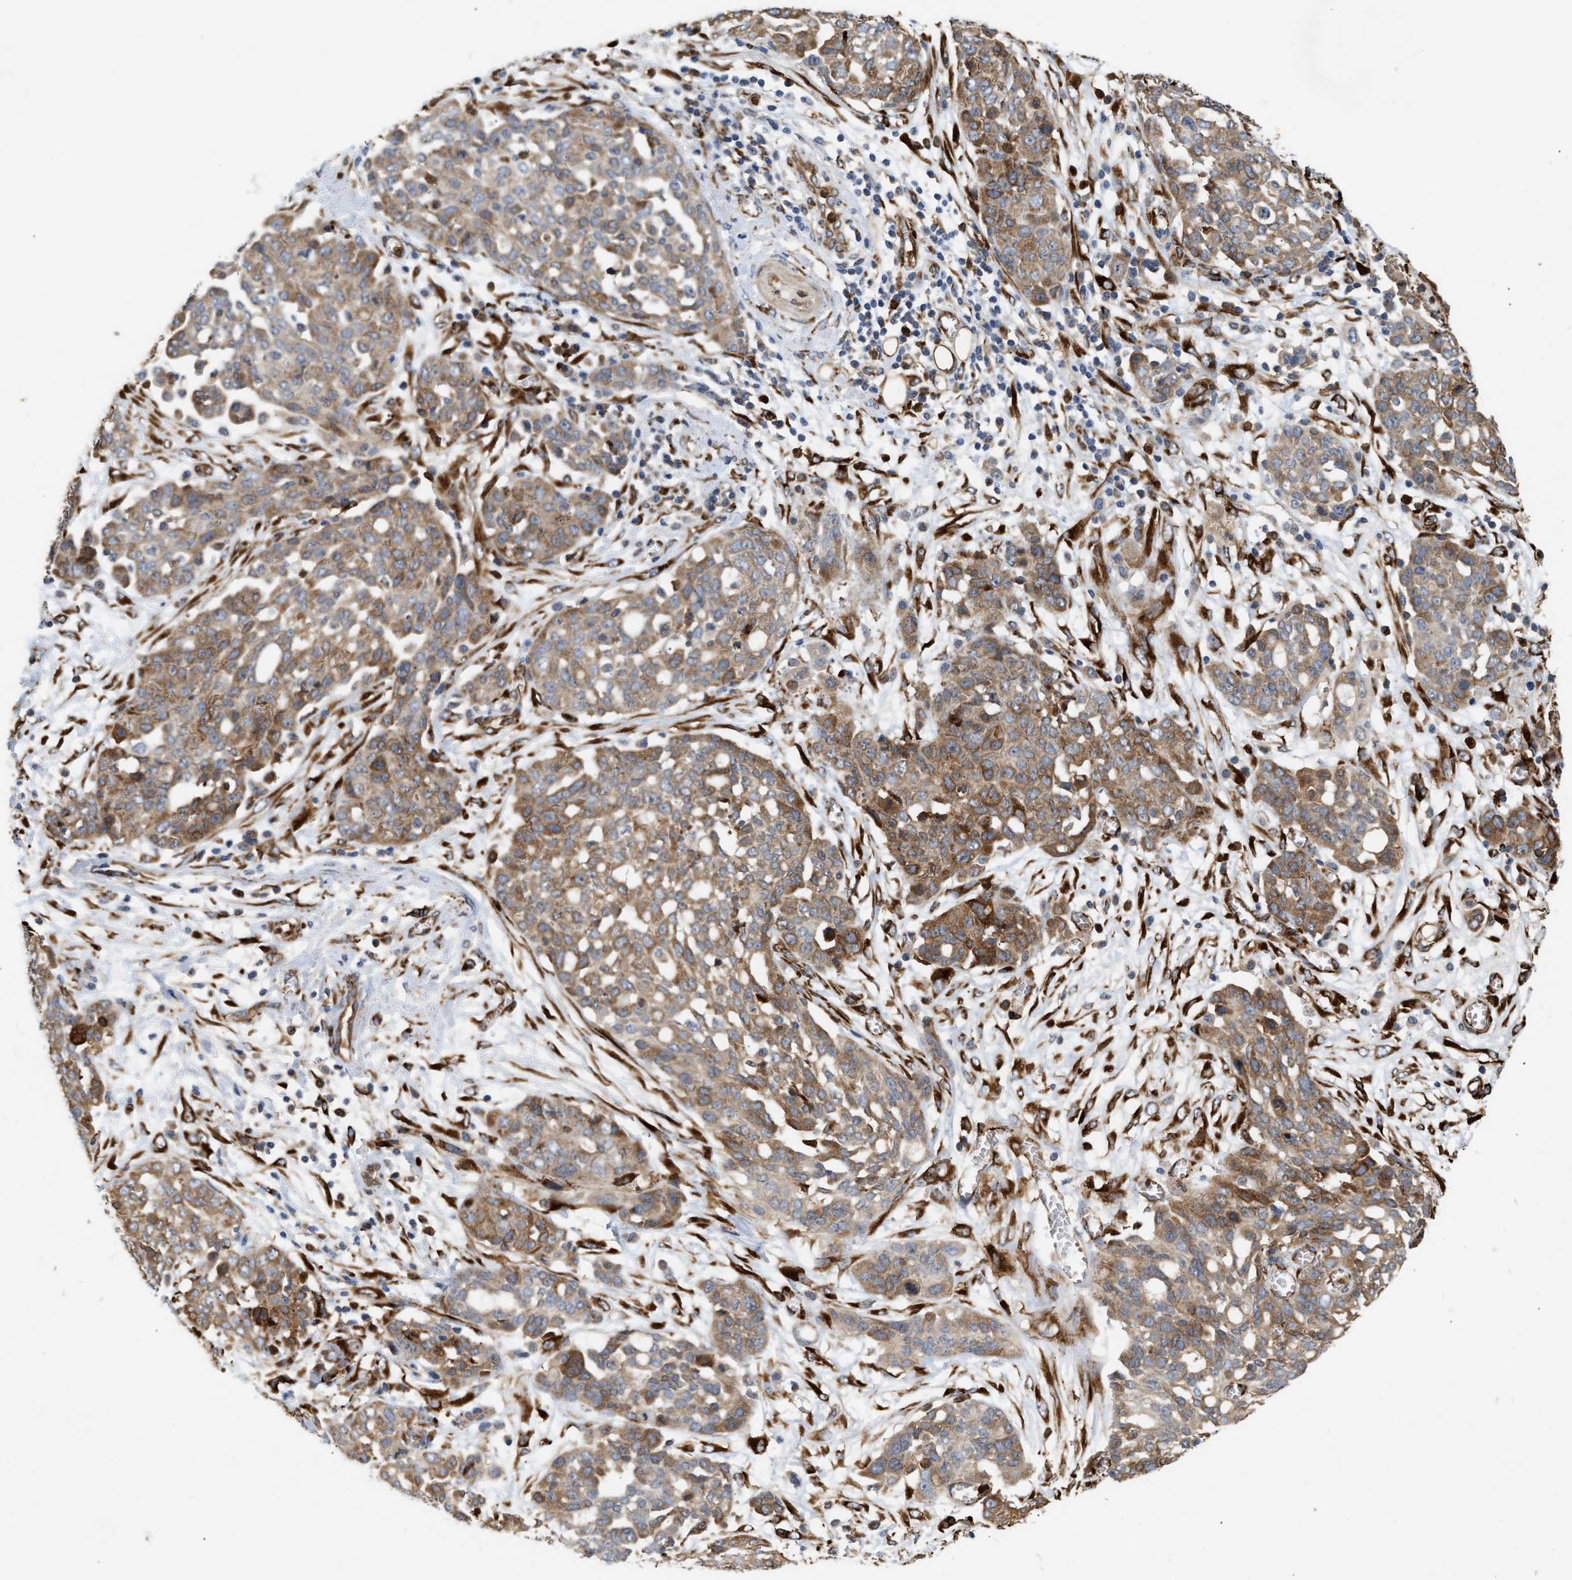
{"staining": {"intensity": "moderate", "quantity": ">75%", "location": "cytoplasmic/membranous"}, "tissue": "ovarian cancer", "cell_type": "Tumor cells", "image_type": "cancer", "snomed": [{"axis": "morphology", "description": "Cystadenocarcinoma, serous, NOS"}, {"axis": "topography", "description": "Soft tissue"}, {"axis": "topography", "description": "Ovary"}], "caption": "Protein analysis of ovarian cancer tissue reveals moderate cytoplasmic/membranous positivity in about >75% of tumor cells.", "gene": "PLCD1", "patient": {"sex": "female", "age": 57}}